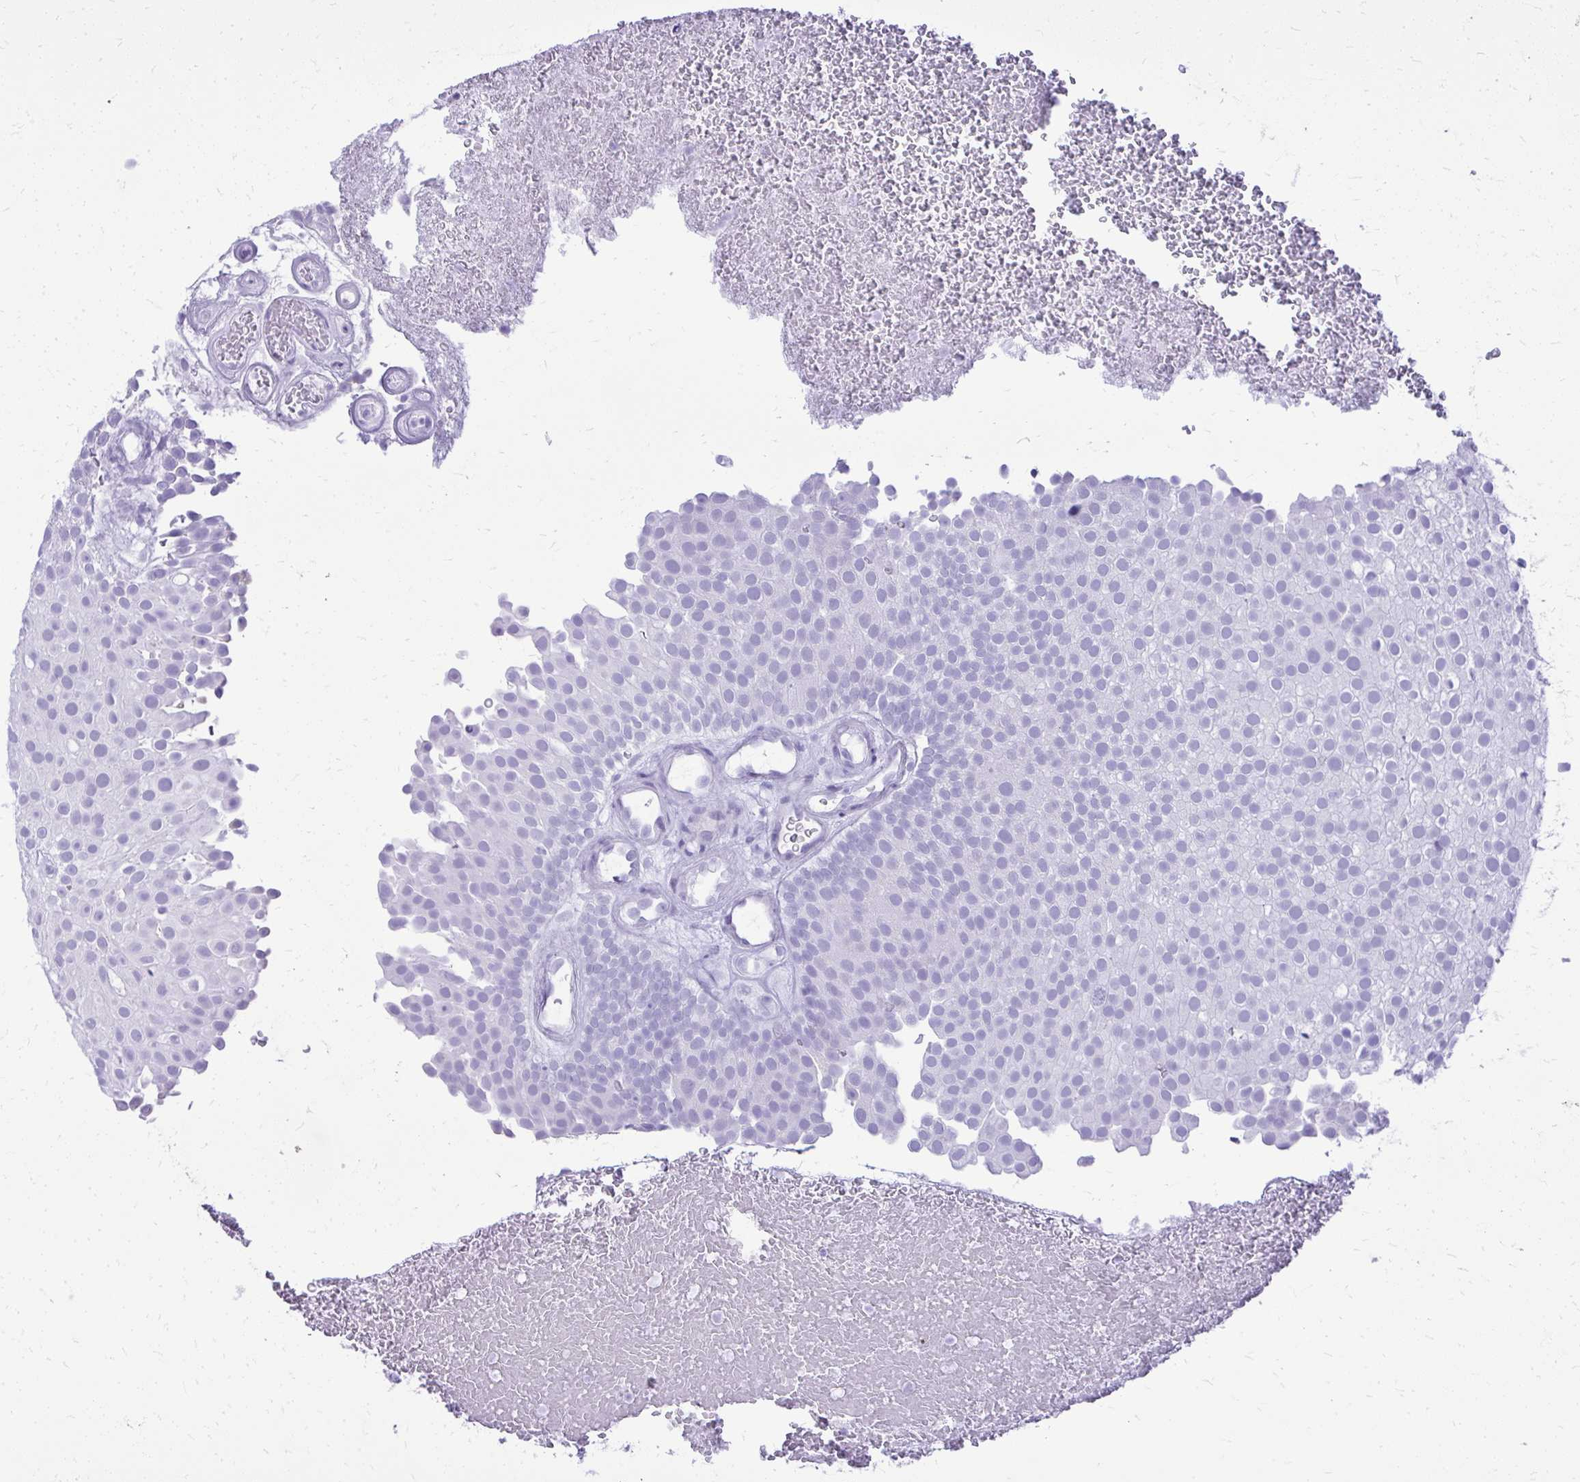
{"staining": {"intensity": "negative", "quantity": "none", "location": "none"}, "tissue": "urothelial cancer", "cell_type": "Tumor cells", "image_type": "cancer", "snomed": [{"axis": "morphology", "description": "Urothelial carcinoma, Low grade"}, {"axis": "topography", "description": "Urinary bladder"}], "caption": "A high-resolution micrograph shows immunohistochemistry staining of urothelial carcinoma (low-grade), which demonstrates no significant expression in tumor cells.", "gene": "RALYL", "patient": {"sex": "male", "age": 78}}